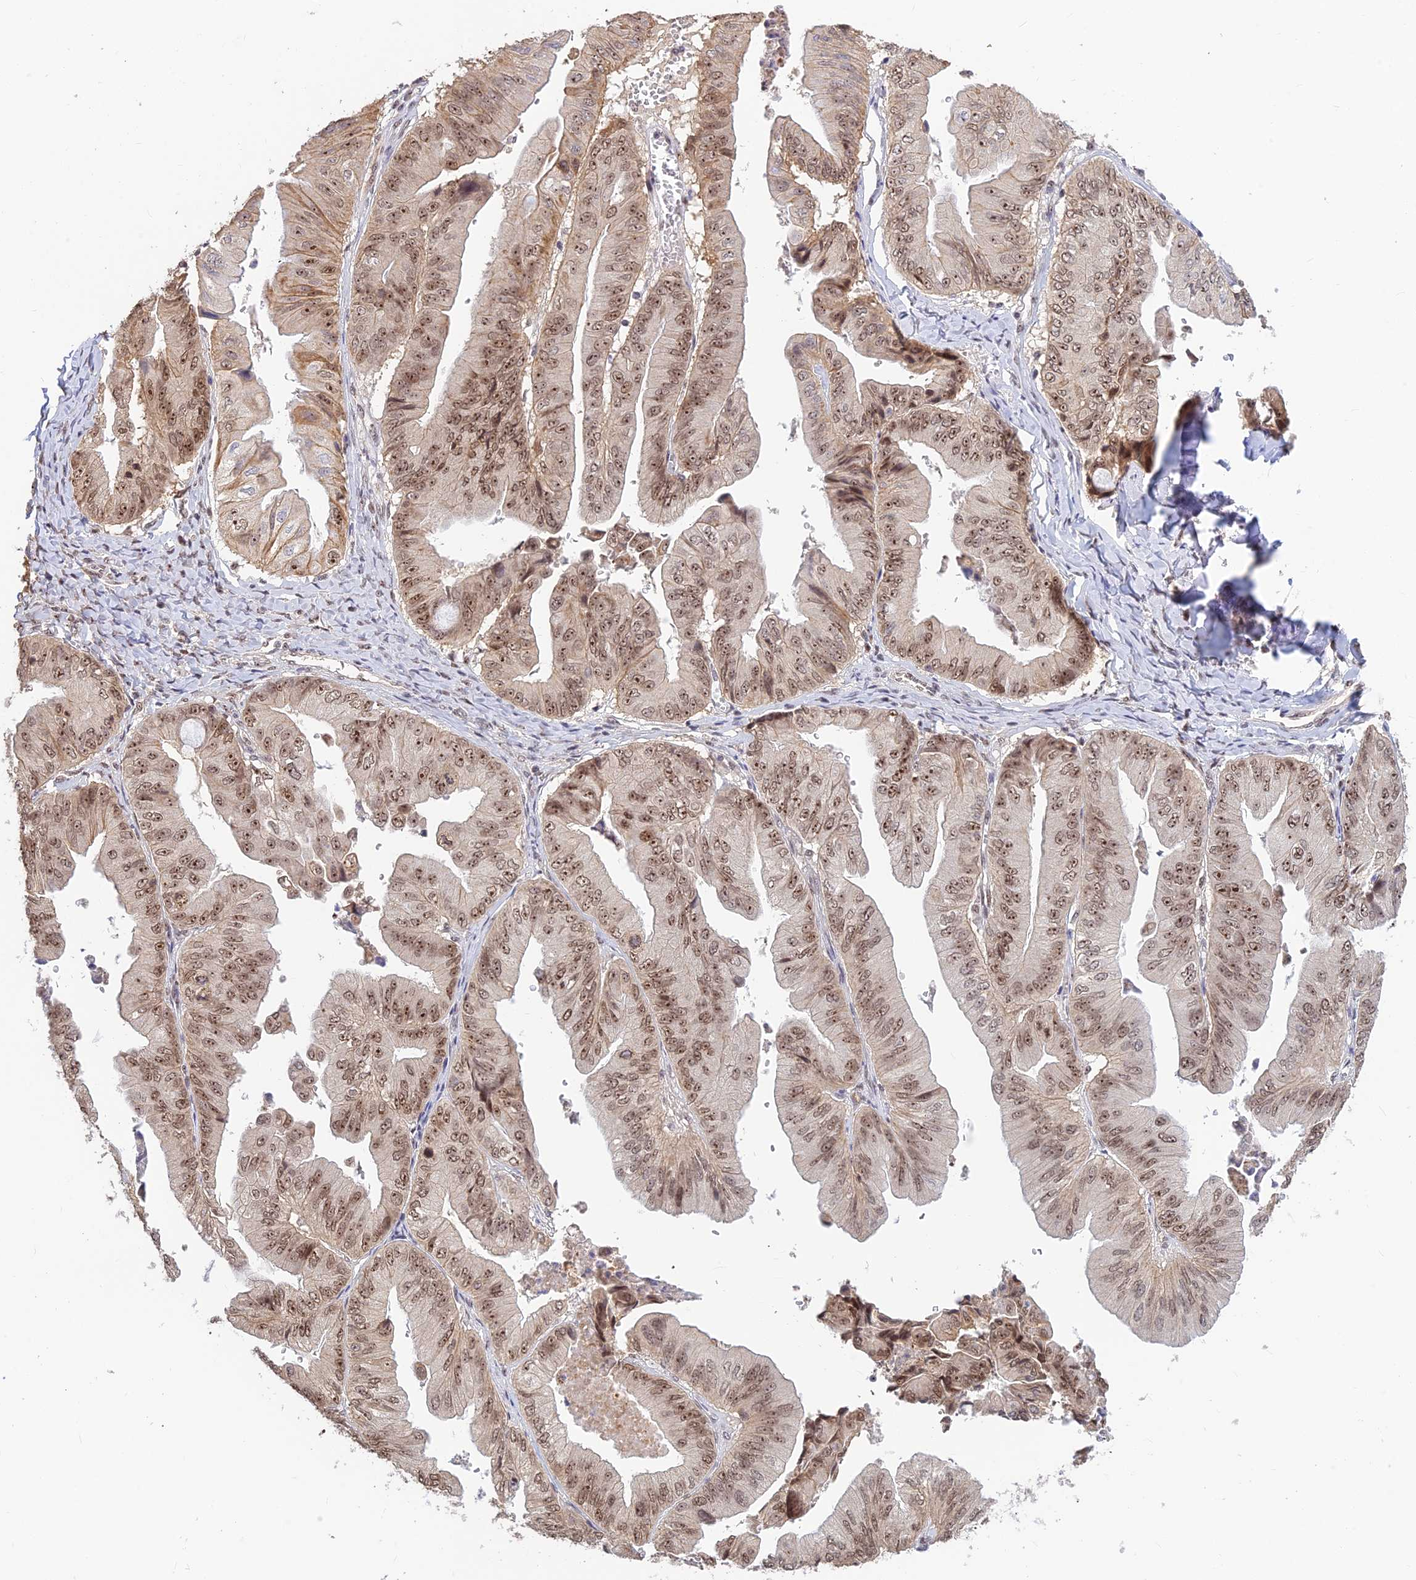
{"staining": {"intensity": "moderate", "quantity": ">75%", "location": "nuclear"}, "tissue": "ovarian cancer", "cell_type": "Tumor cells", "image_type": "cancer", "snomed": [{"axis": "morphology", "description": "Cystadenocarcinoma, mucinous, NOS"}, {"axis": "topography", "description": "Ovary"}], "caption": "Immunohistochemistry (IHC) of human ovarian mucinous cystadenocarcinoma shows medium levels of moderate nuclear staining in approximately >75% of tumor cells.", "gene": "POLR1G", "patient": {"sex": "female", "age": 61}}